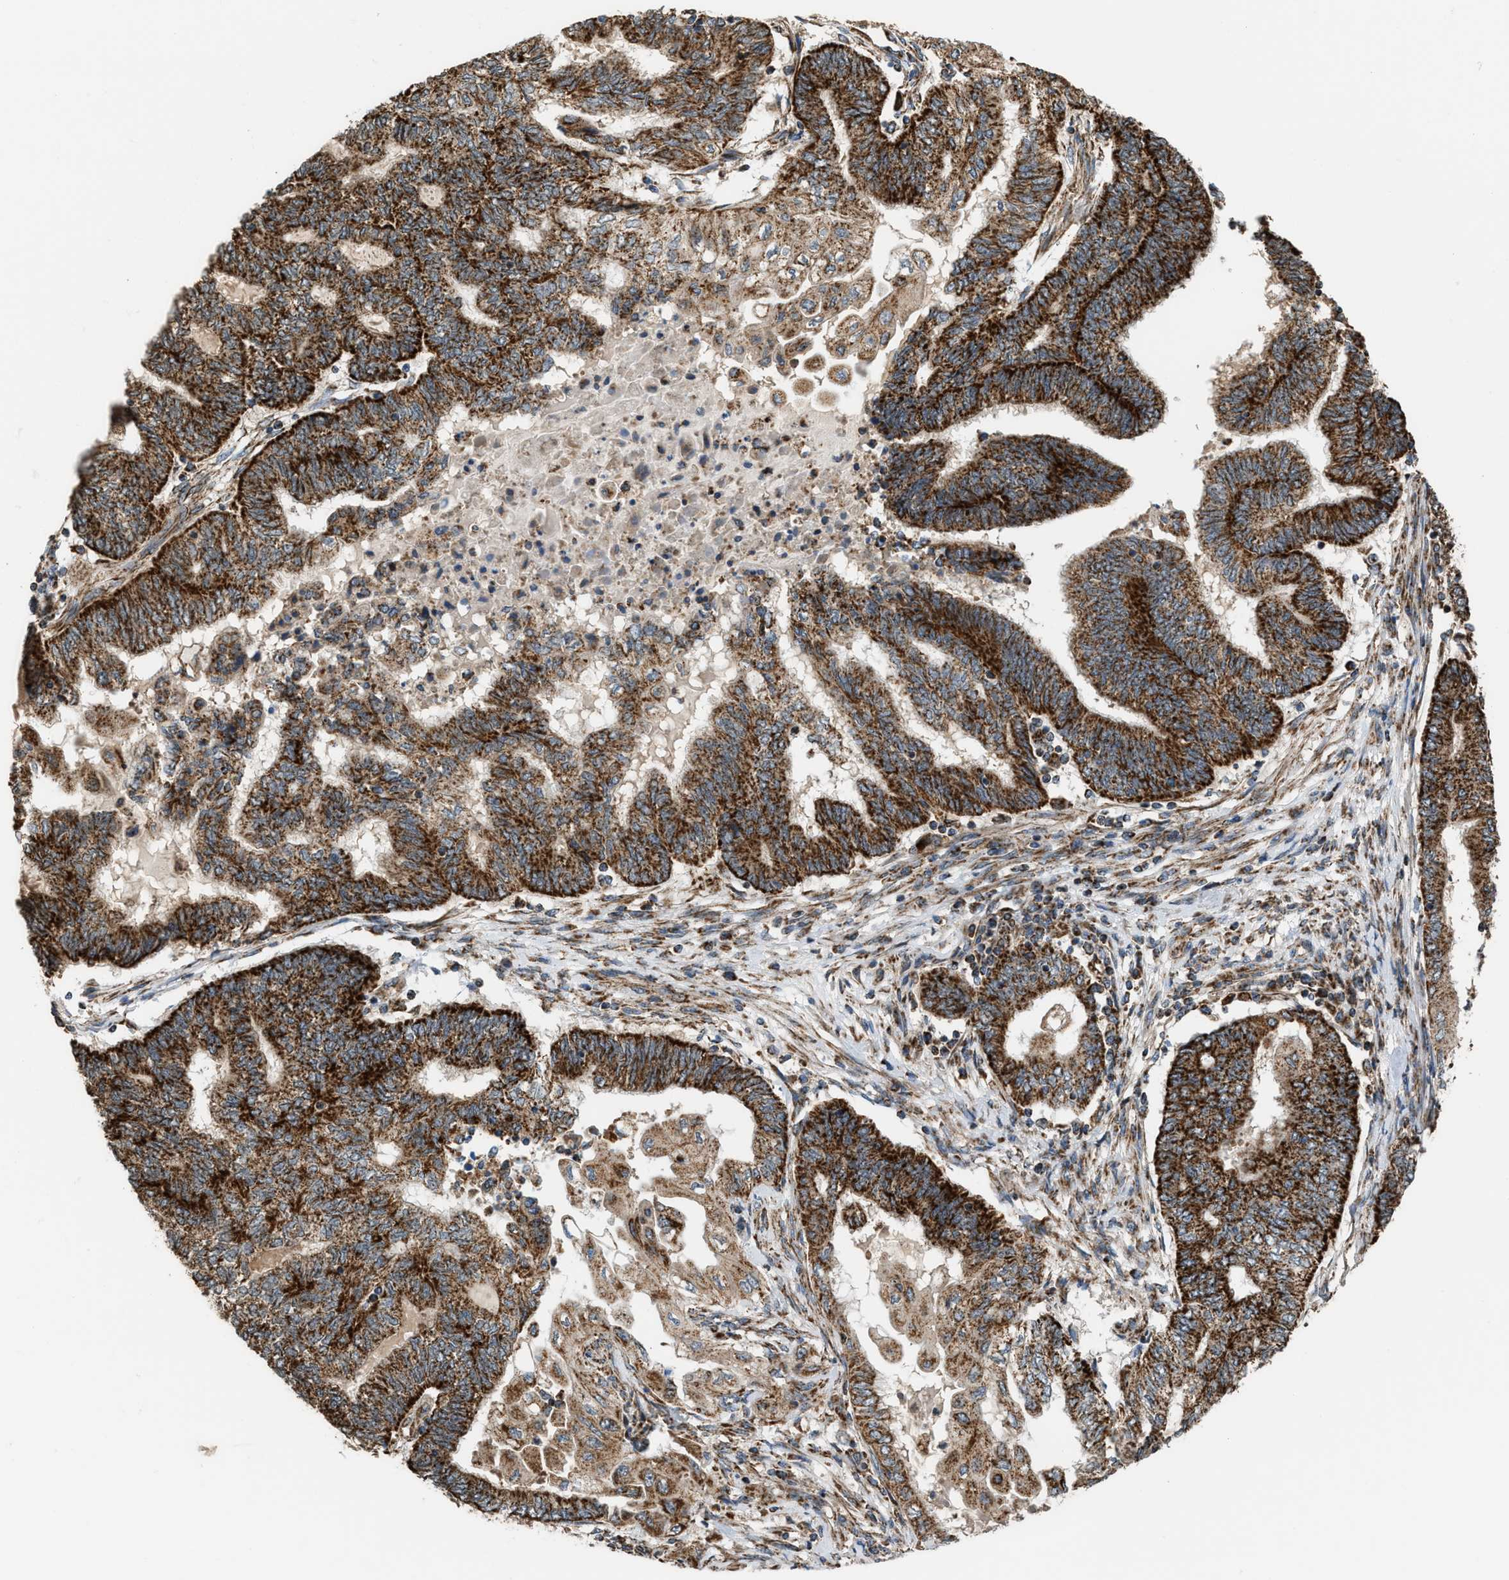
{"staining": {"intensity": "strong", "quantity": ">75%", "location": "cytoplasmic/membranous"}, "tissue": "endometrial cancer", "cell_type": "Tumor cells", "image_type": "cancer", "snomed": [{"axis": "morphology", "description": "Adenocarcinoma, NOS"}, {"axis": "topography", "description": "Uterus"}, {"axis": "topography", "description": "Endometrium"}], "caption": "High-power microscopy captured an IHC photomicrograph of endometrial adenocarcinoma, revealing strong cytoplasmic/membranous expression in about >75% of tumor cells. (brown staining indicates protein expression, while blue staining denotes nuclei).", "gene": "SGSM2", "patient": {"sex": "female", "age": 70}}